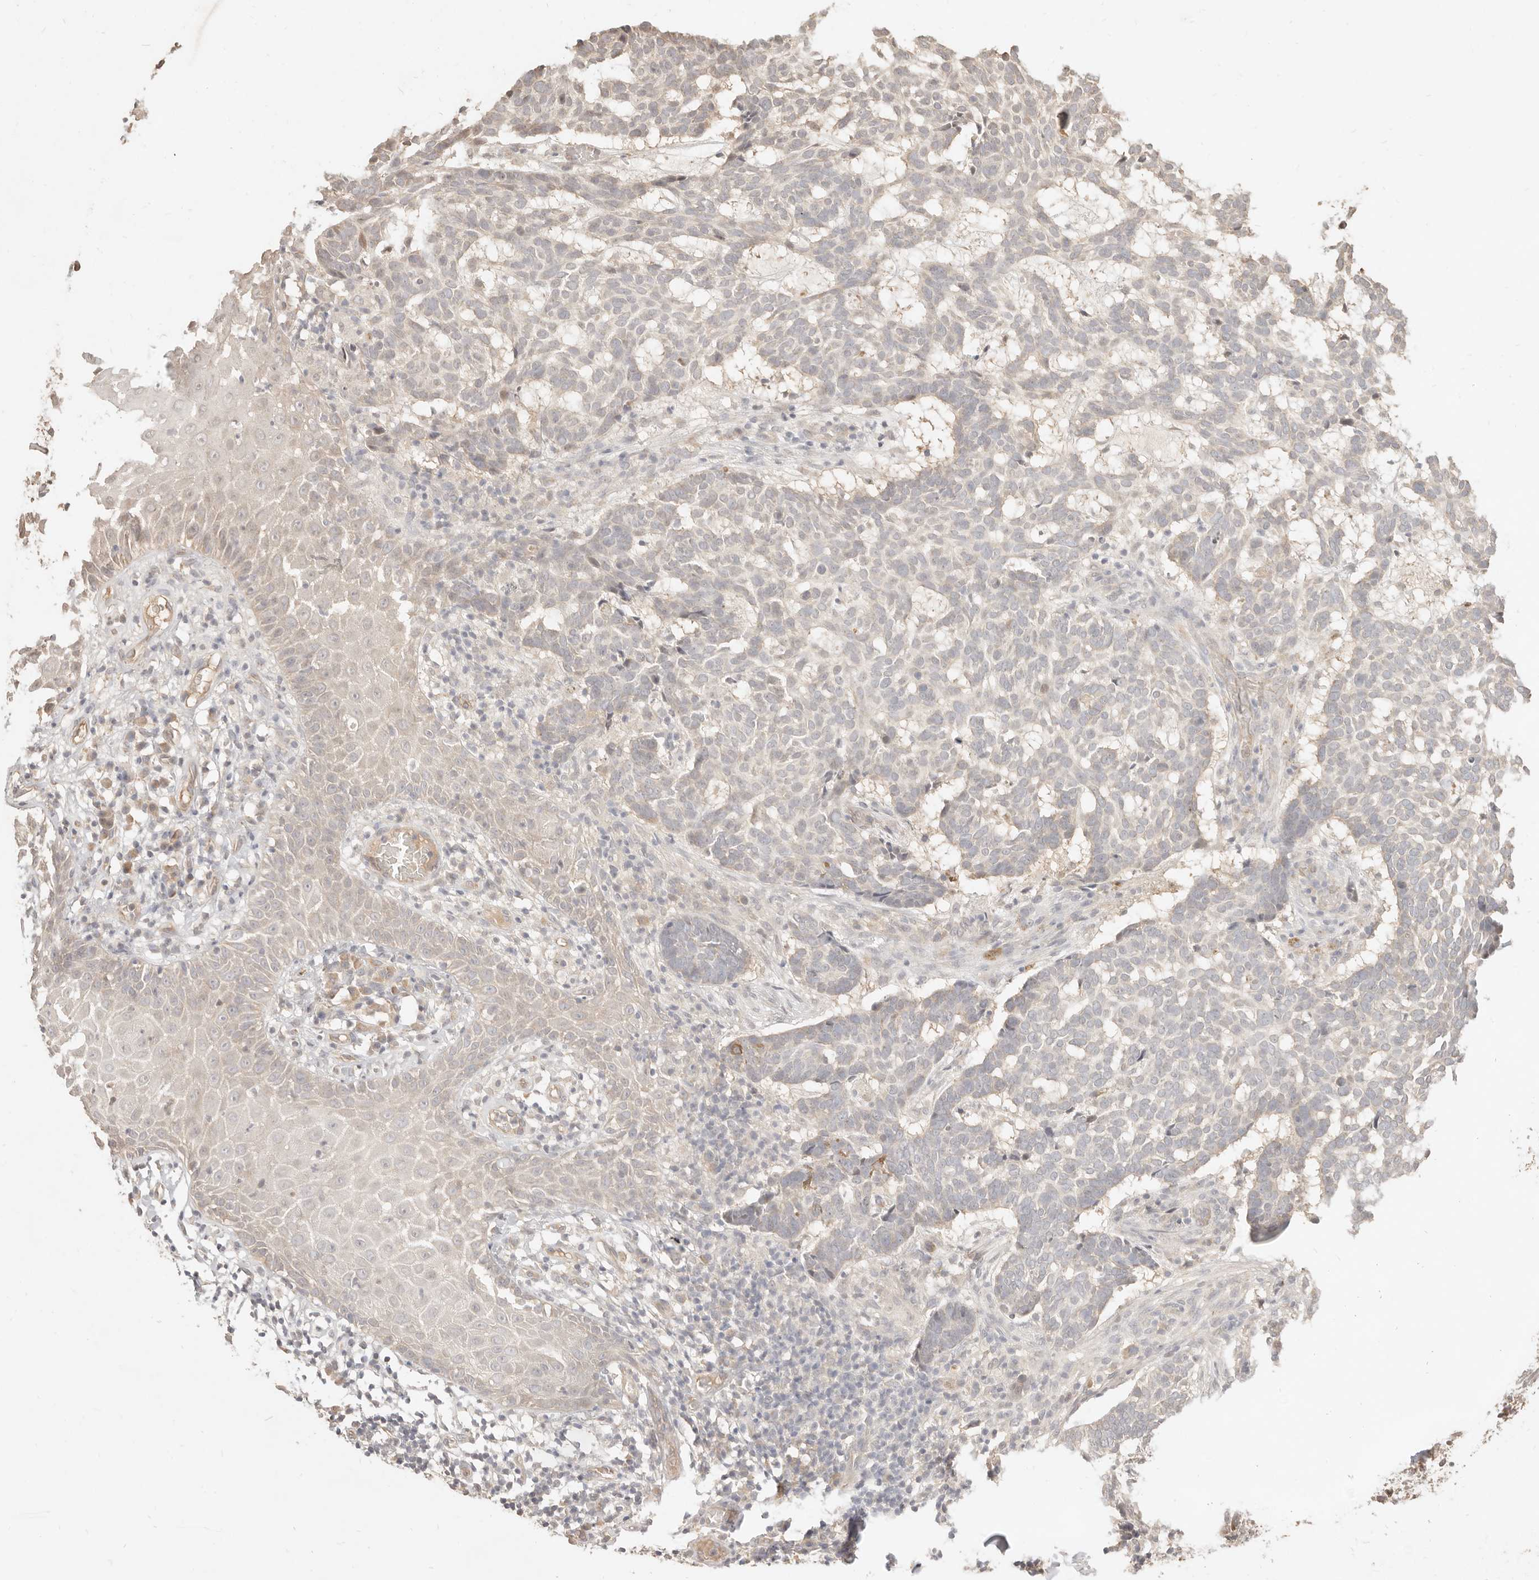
{"staining": {"intensity": "negative", "quantity": "none", "location": "none"}, "tissue": "skin cancer", "cell_type": "Tumor cells", "image_type": "cancer", "snomed": [{"axis": "morphology", "description": "Basal cell carcinoma"}, {"axis": "topography", "description": "Skin"}], "caption": "Protein analysis of basal cell carcinoma (skin) displays no significant positivity in tumor cells.", "gene": "MEP1A", "patient": {"sex": "male", "age": 85}}